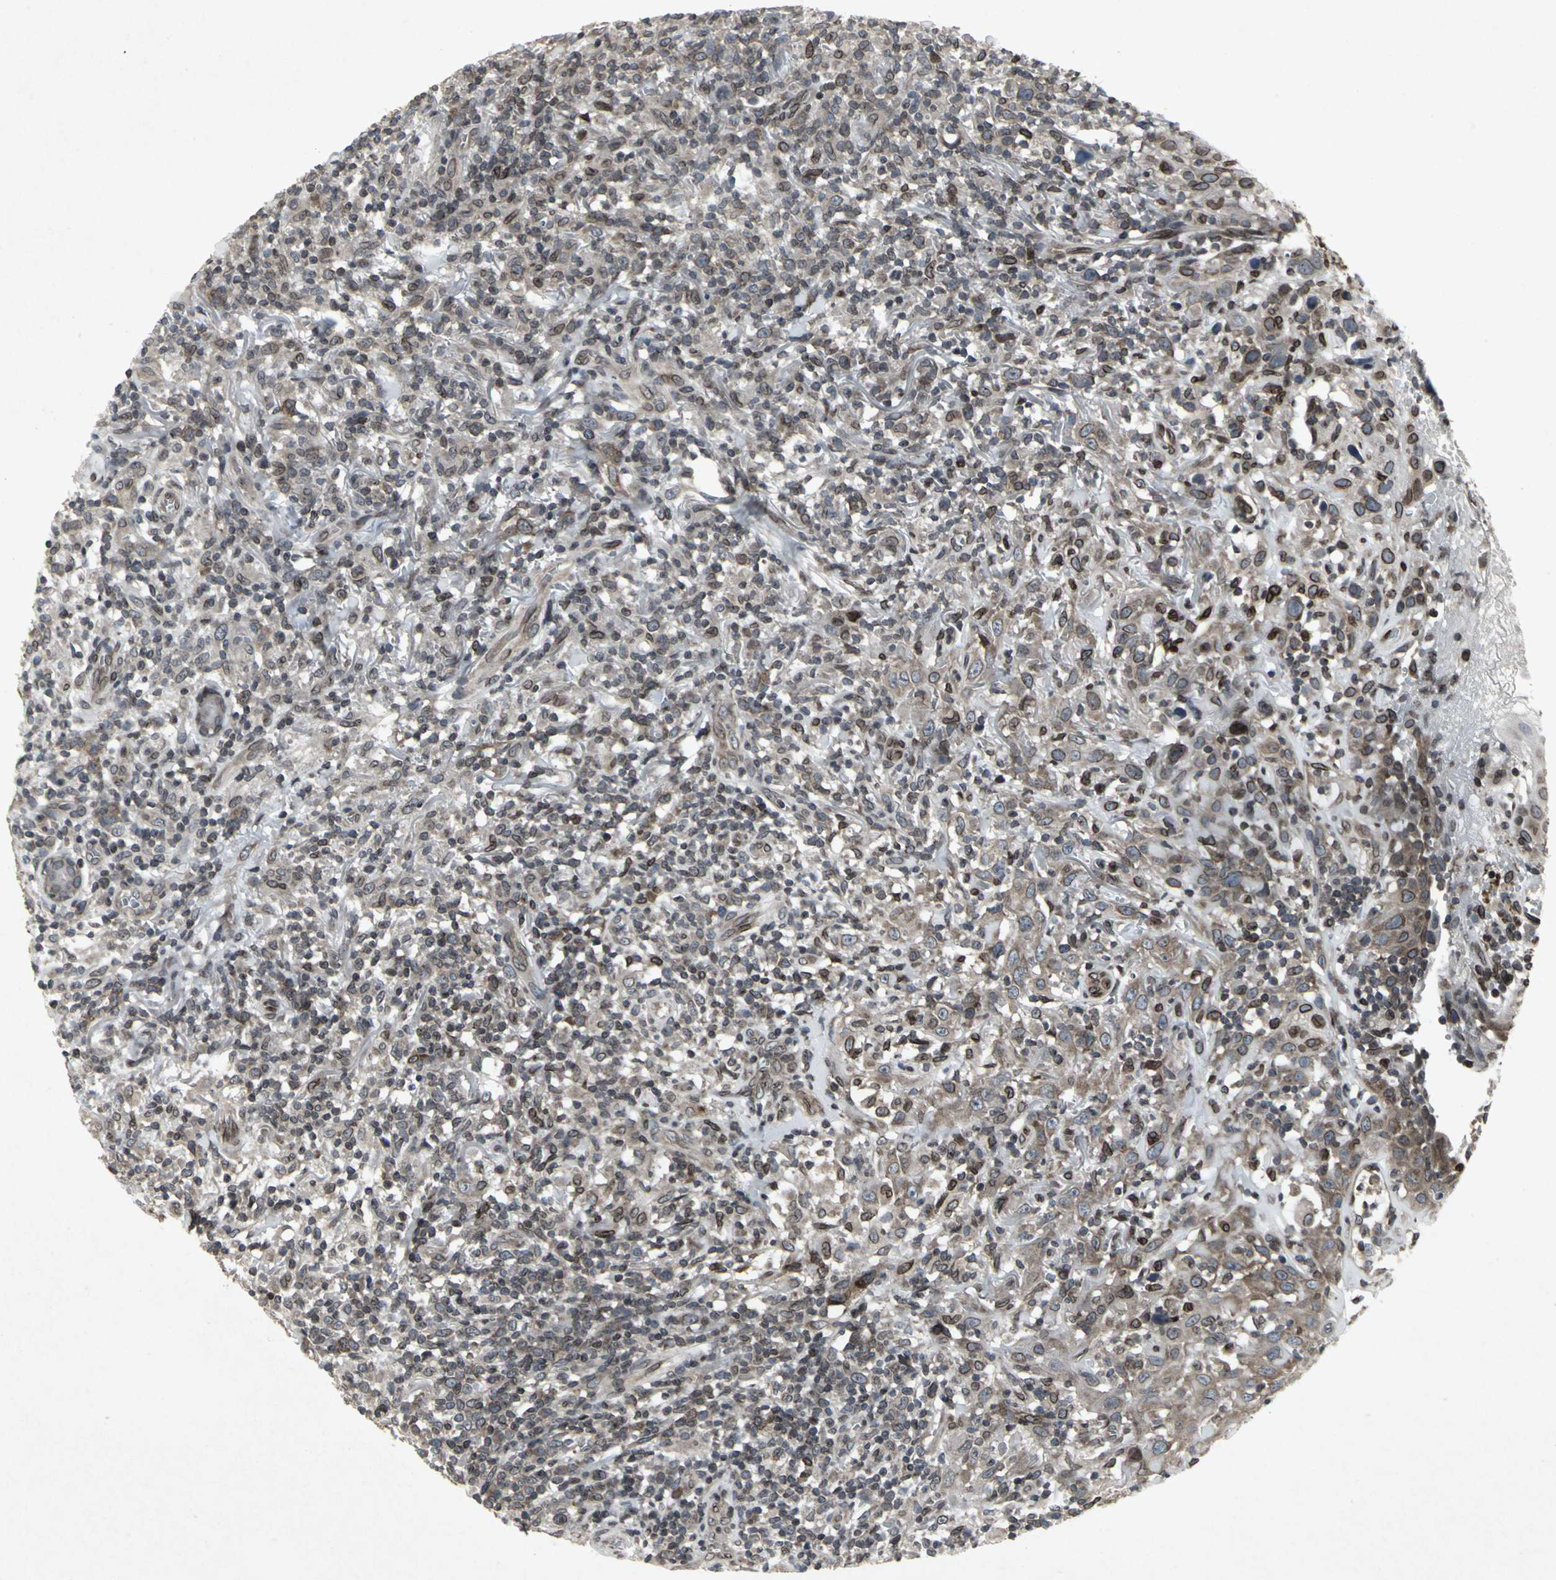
{"staining": {"intensity": "moderate", "quantity": ">75%", "location": "cytoplasmic/membranous,nuclear"}, "tissue": "thyroid cancer", "cell_type": "Tumor cells", "image_type": "cancer", "snomed": [{"axis": "morphology", "description": "Carcinoma, NOS"}, {"axis": "topography", "description": "Thyroid gland"}], "caption": "Protein staining exhibits moderate cytoplasmic/membranous and nuclear expression in about >75% of tumor cells in thyroid carcinoma. (brown staining indicates protein expression, while blue staining denotes nuclei).", "gene": "SH2B3", "patient": {"sex": "female", "age": 77}}